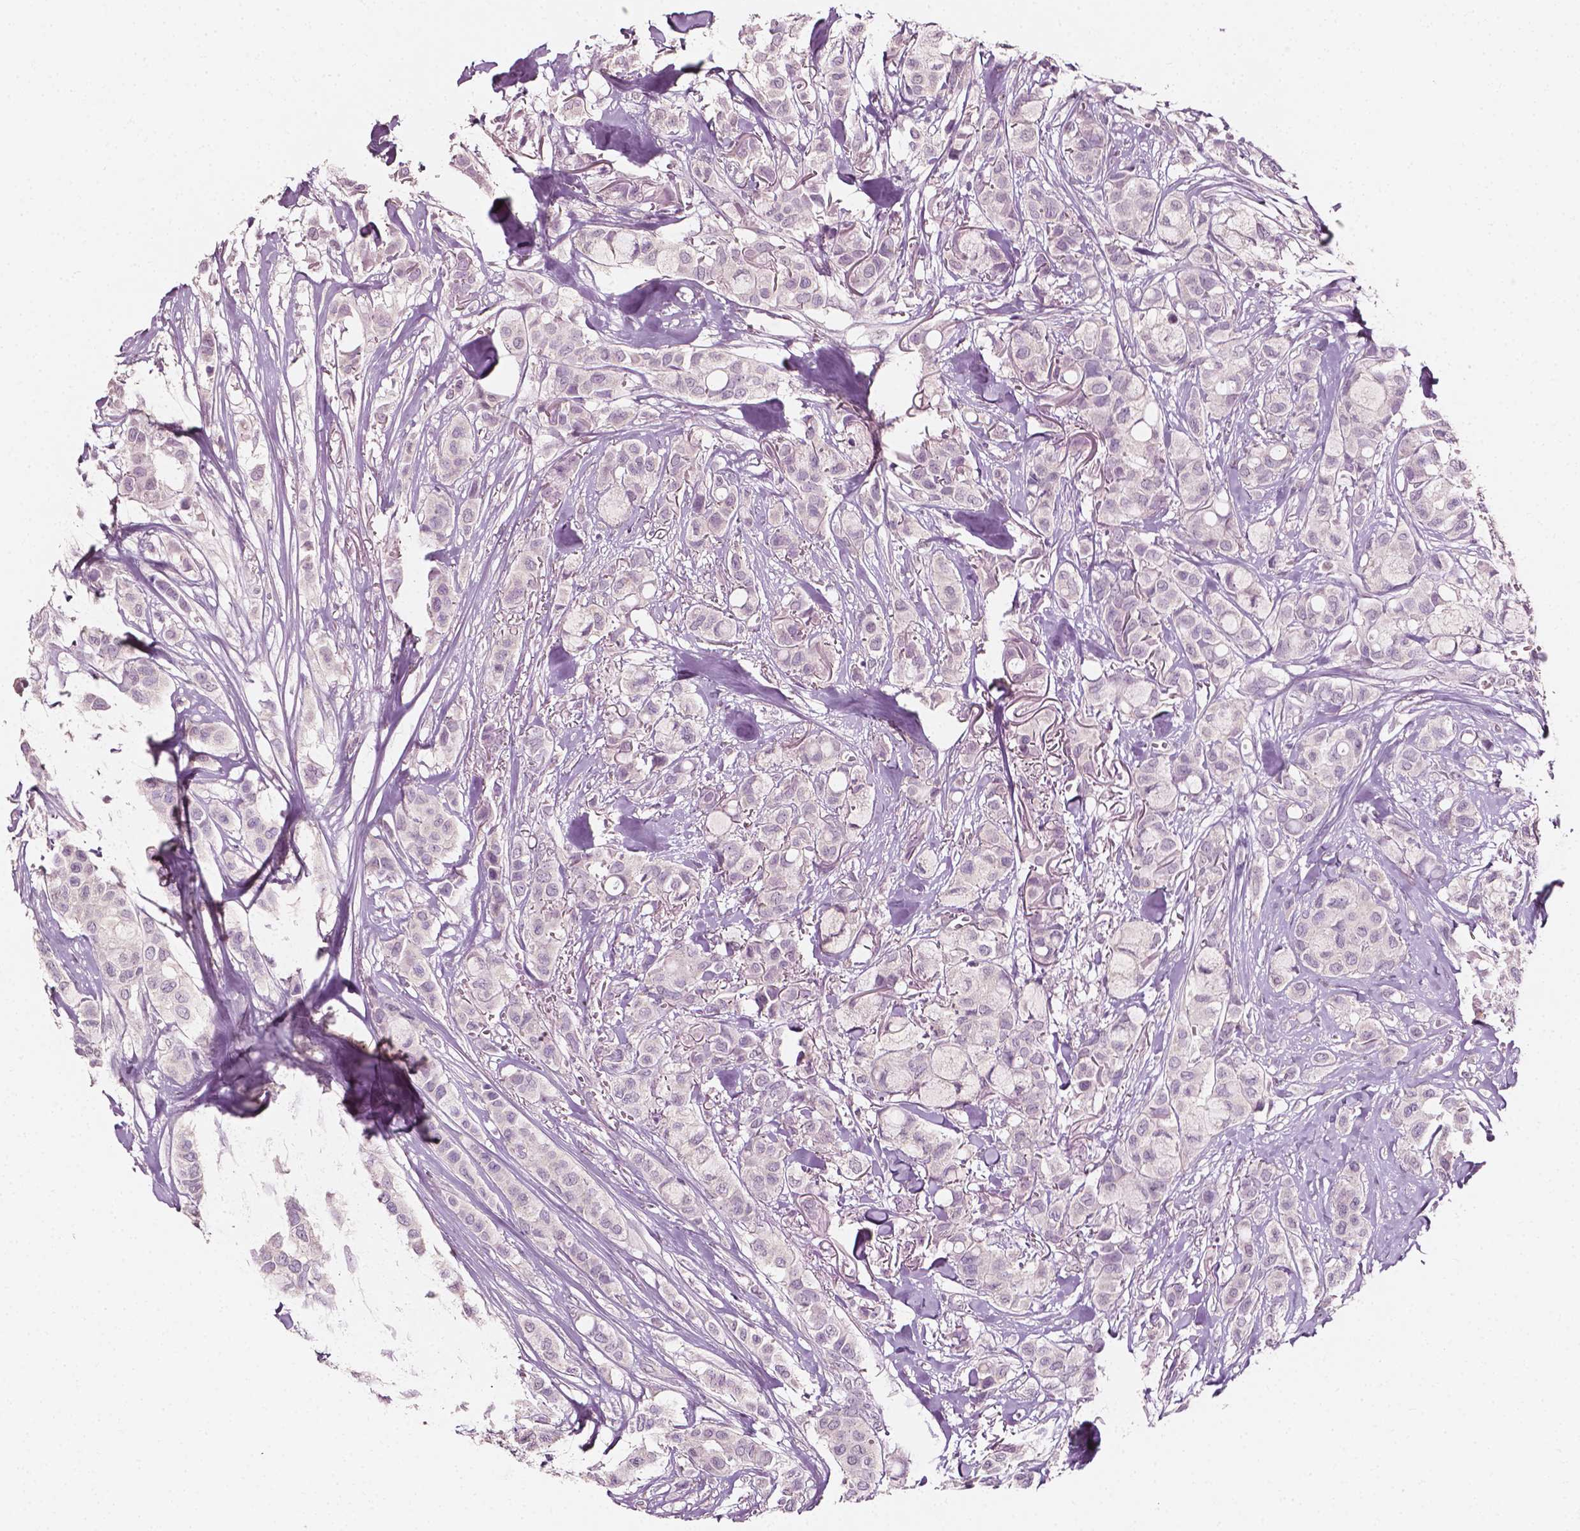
{"staining": {"intensity": "negative", "quantity": "none", "location": "none"}, "tissue": "breast cancer", "cell_type": "Tumor cells", "image_type": "cancer", "snomed": [{"axis": "morphology", "description": "Duct carcinoma"}, {"axis": "topography", "description": "Breast"}], "caption": "Immunohistochemical staining of breast invasive ductal carcinoma shows no significant positivity in tumor cells.", "gene": "PLA2R1", "patient": {"sex": "female", "age": 85}}